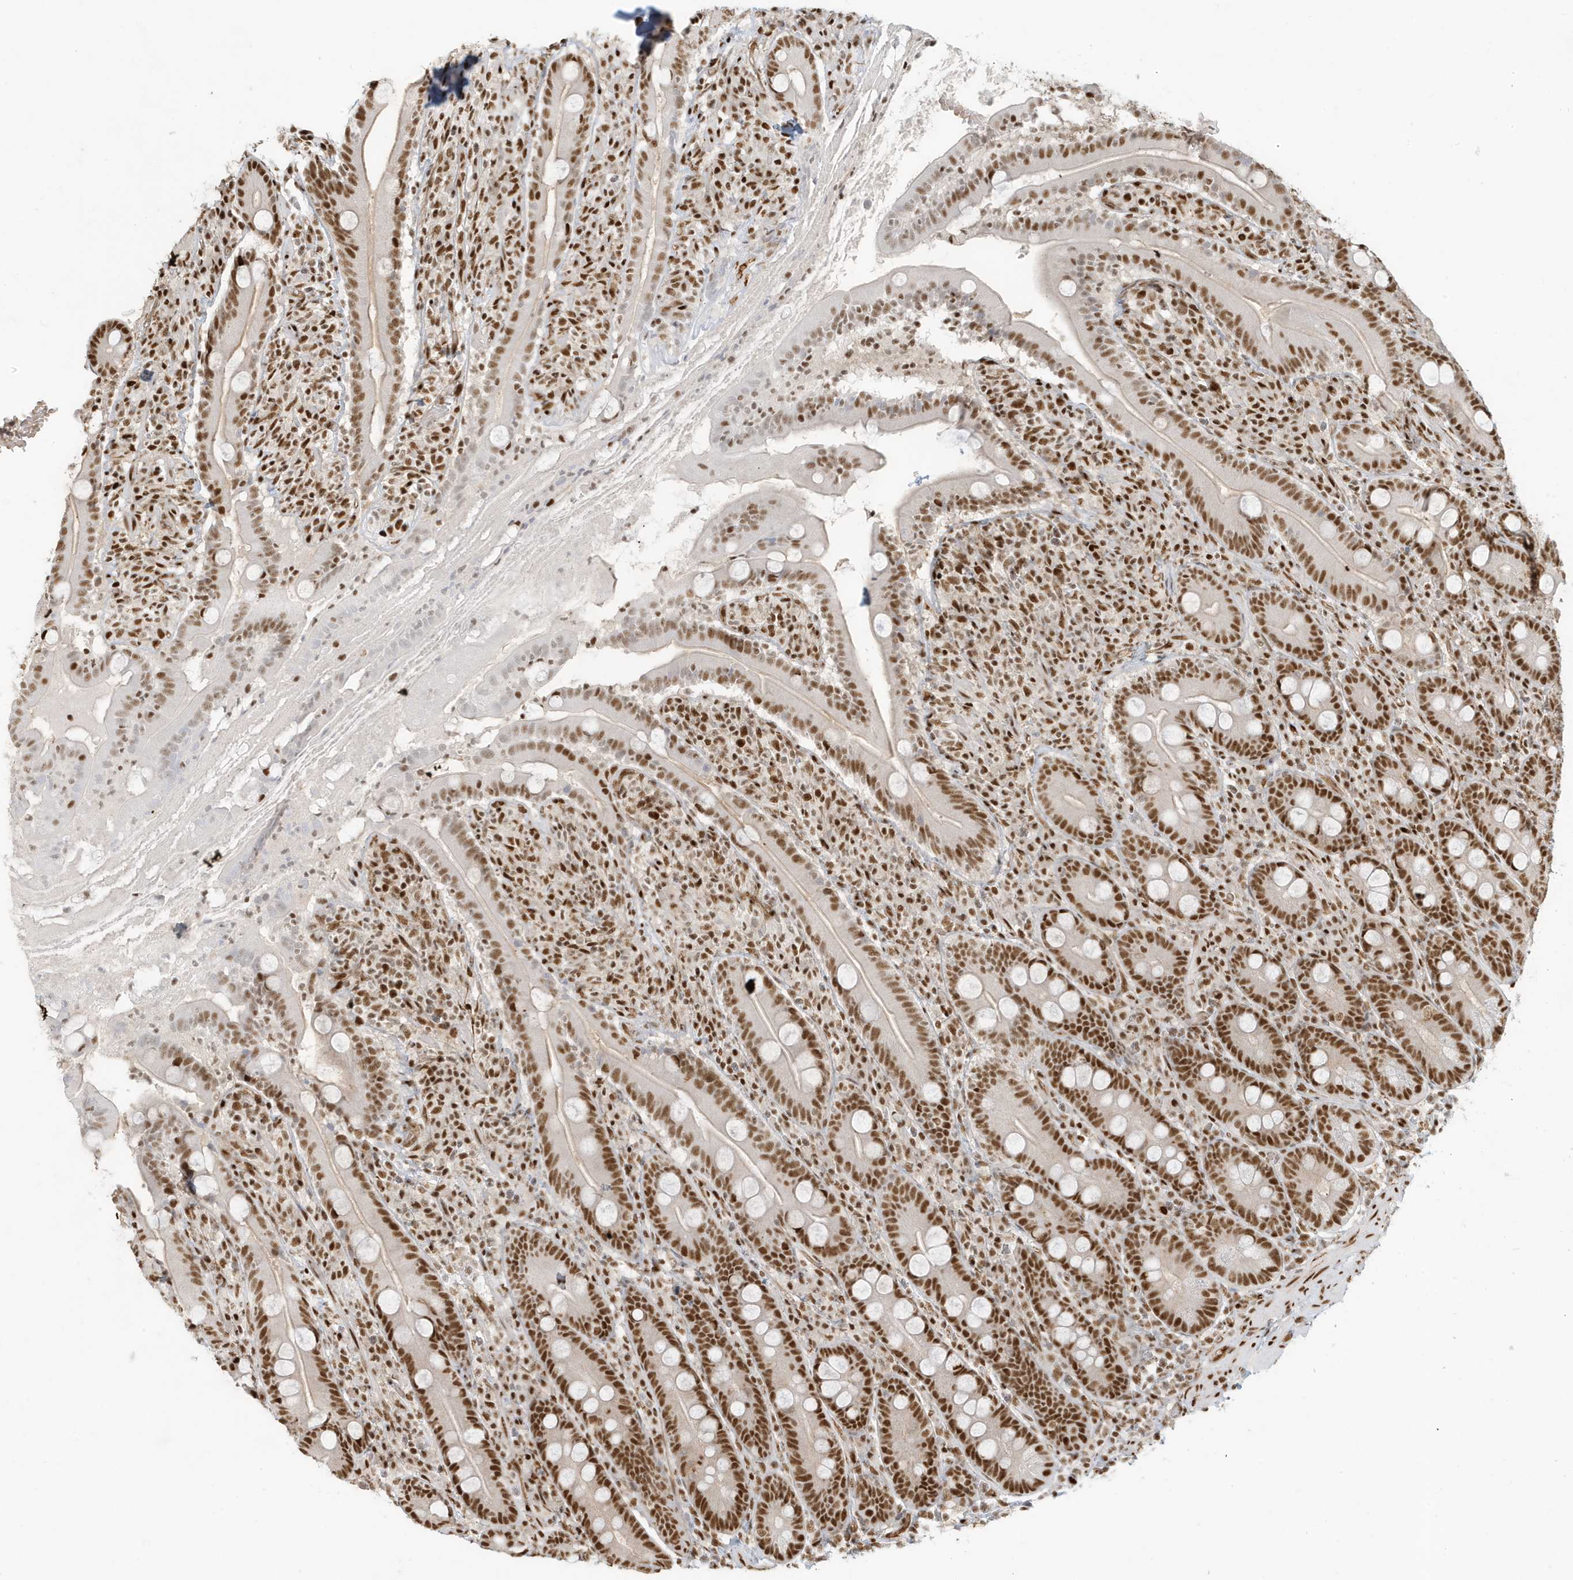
{"staining": {"intensity": "moderate", "quantity": ">75%", "location": "nuclear"}, "tissue": "duodenum", "cell_type": "Glandular cells", "image_type": "normal", "snomed": [{"axis": "morphology", "description": "Normal tissue, NOS"}, {"axis": "topography", "description": "Duodenum"}], "caption": "Protein expression analysis of benign duodenum displays moderate nuclear expression in about >75% of glandular cells. The staining is performed using DAB brown chromogen to label protein expression. The nuclei are counter-stained blue using hematoxylin.", "gene": "CKS1B", "patient": {"sex": "male", "age": 35}}